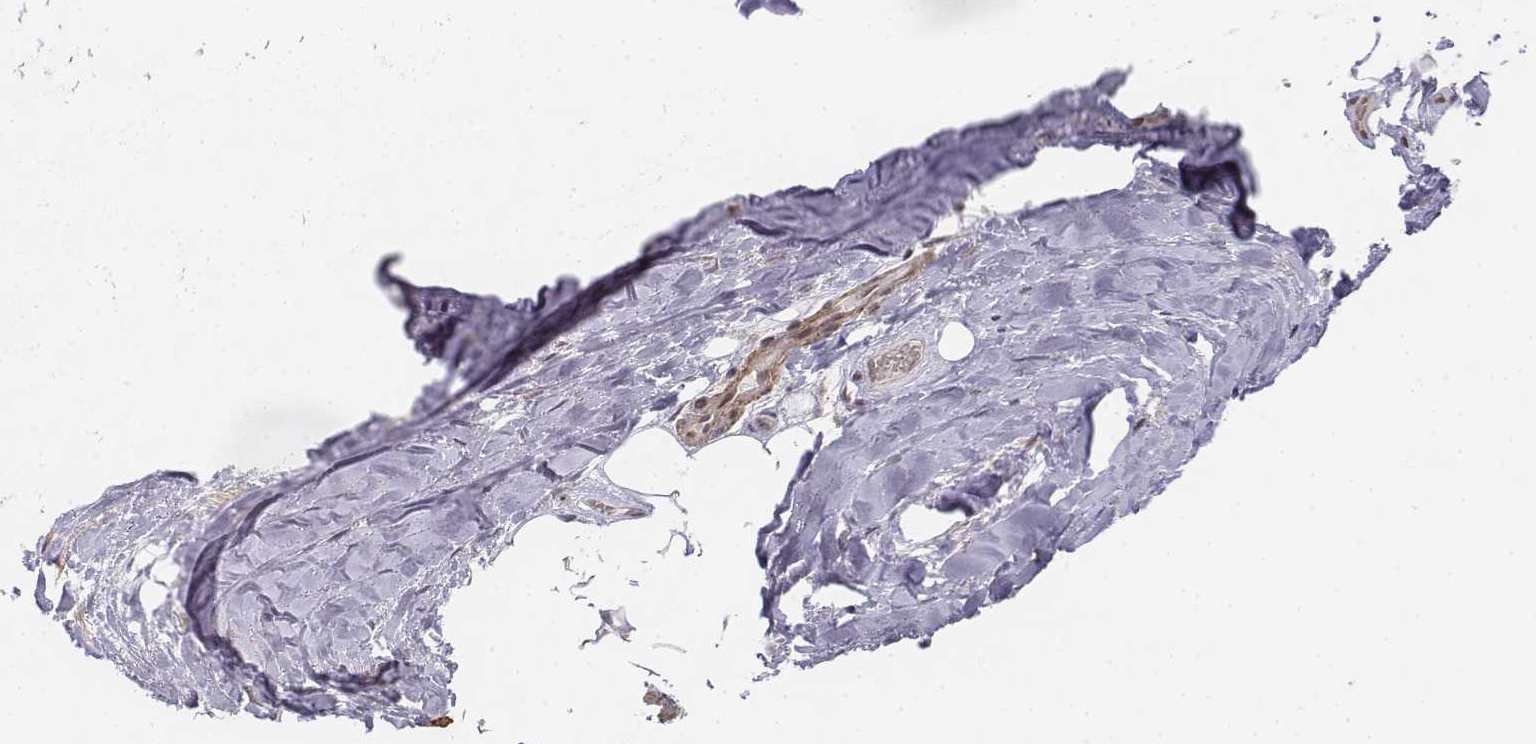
{"staining": {"intensity": "negative", "quantity": "none", "location": "none"}, "tissue": "adipose tissue", "cell_type": "Adipocytes", "image_type": "normal", "snomed": [{"axis": "morphology", "description": "Normal tissue, NOS"}, {"axis": "topography", "description": "Cartilage tissue"}], "caption": "High power microscopy photomicrograph of an immunohistochemistry micrograph of benign adipose tissue, revealing no significant expression in adipocytes. Brightfield microscopy of immunohistochemistry stained with DAB (brown) and hematoxylin (blue), captured at high magnification.", "gene": "ZFYVE19", "patient": {"sex": "male", "age": 57}}